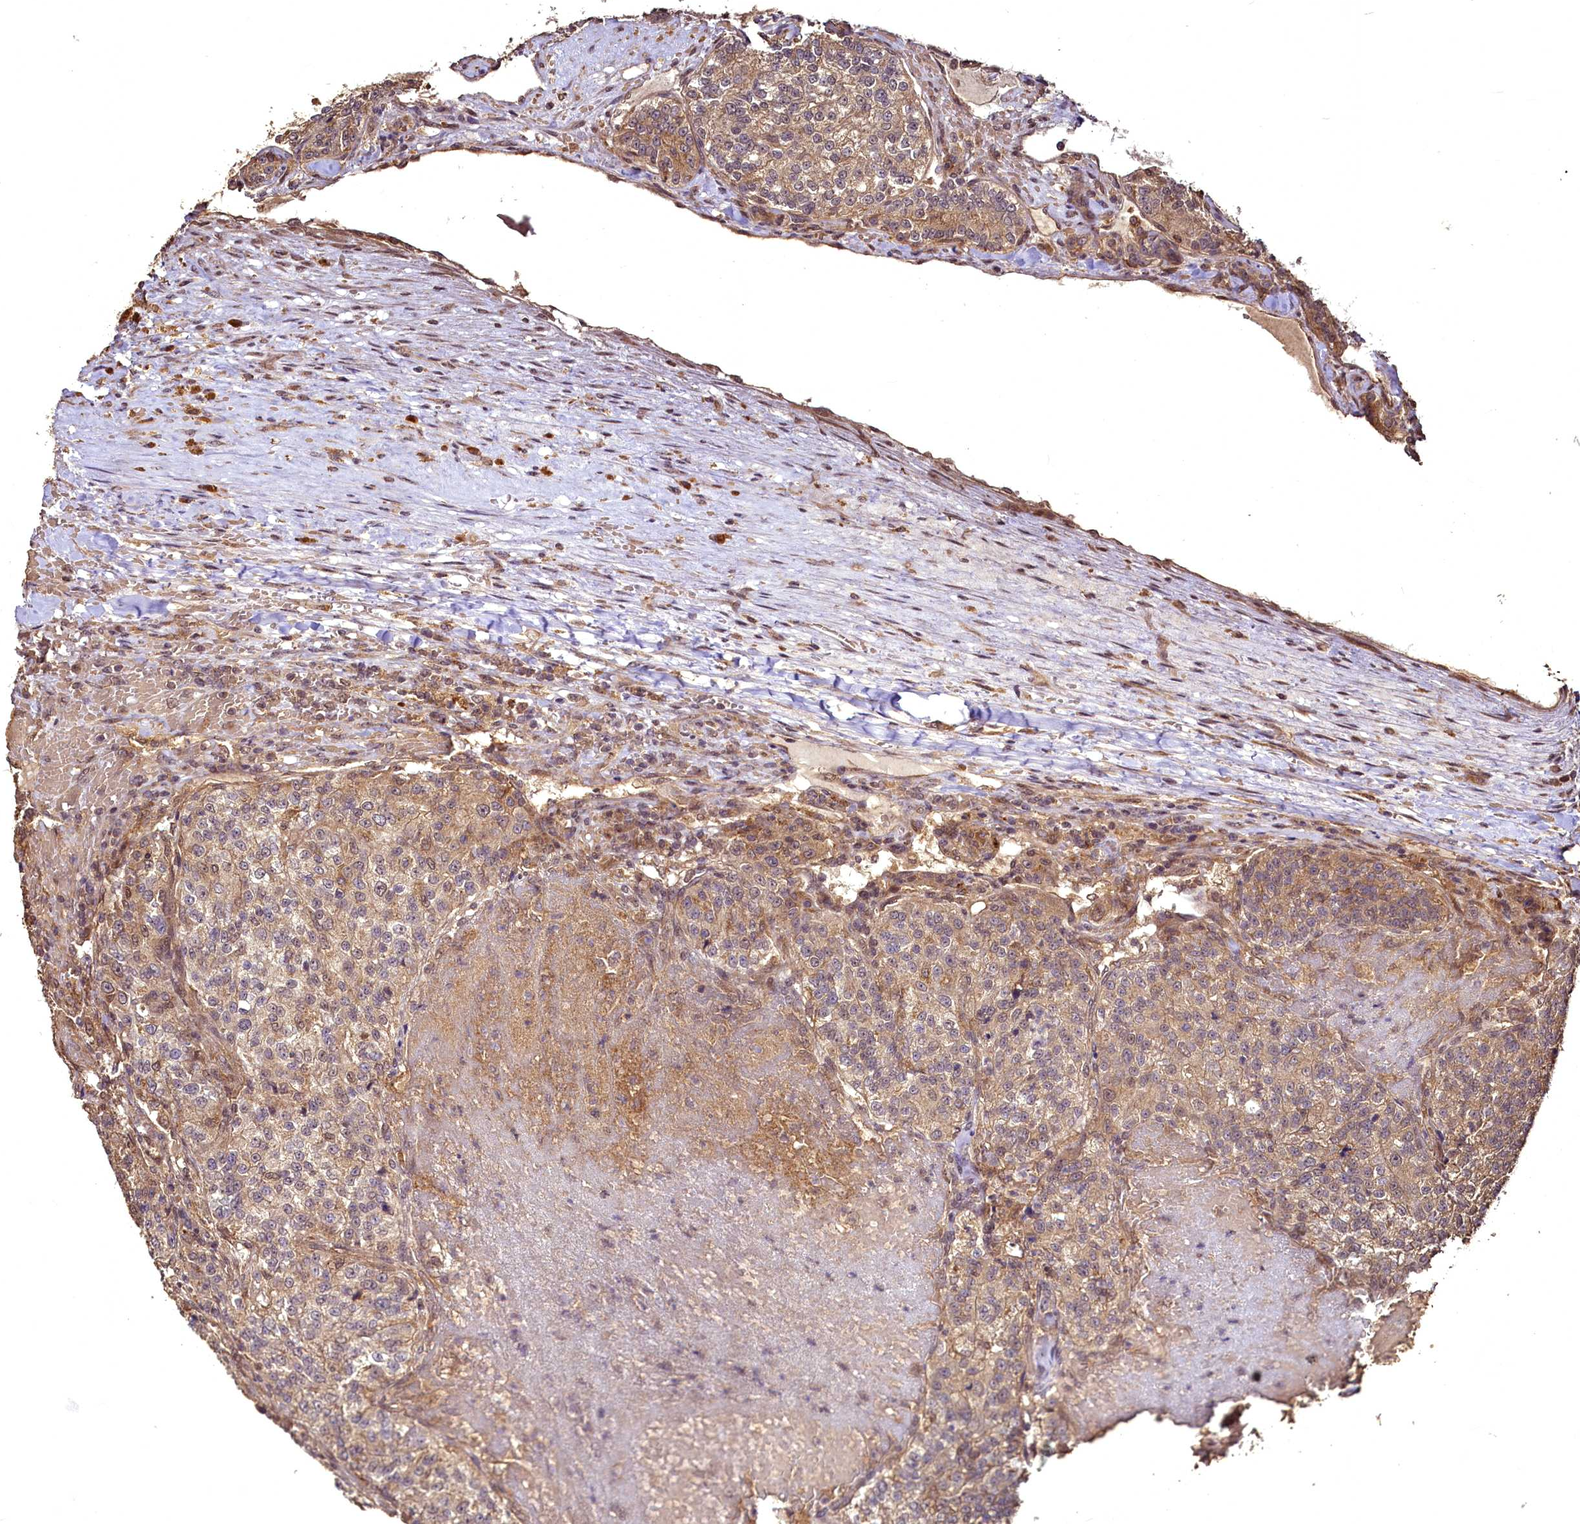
{"staining": {"intensity": "weak", "quantity": ">75%", "location": "cytoplasmic/membranous"}, "tissue": "renal cancer", "cell_type": "Tumor cells", "image_type": "cancer", "snomed": [{"axis": "morphology", "description": "Adenocarcinoma, NOS"}, {"axis": "topography", "description": "Kidney"}], "caption": "This micrograph demonstrates renal cancer stained with IHC to label a protein in brown. The cytoplasmic/membranous of tumor cells show weak positivity for the protein. Nuclei are counter-stained blue.", "gene": "VPS51", "patient": {"sex": "female", "age": 63}}